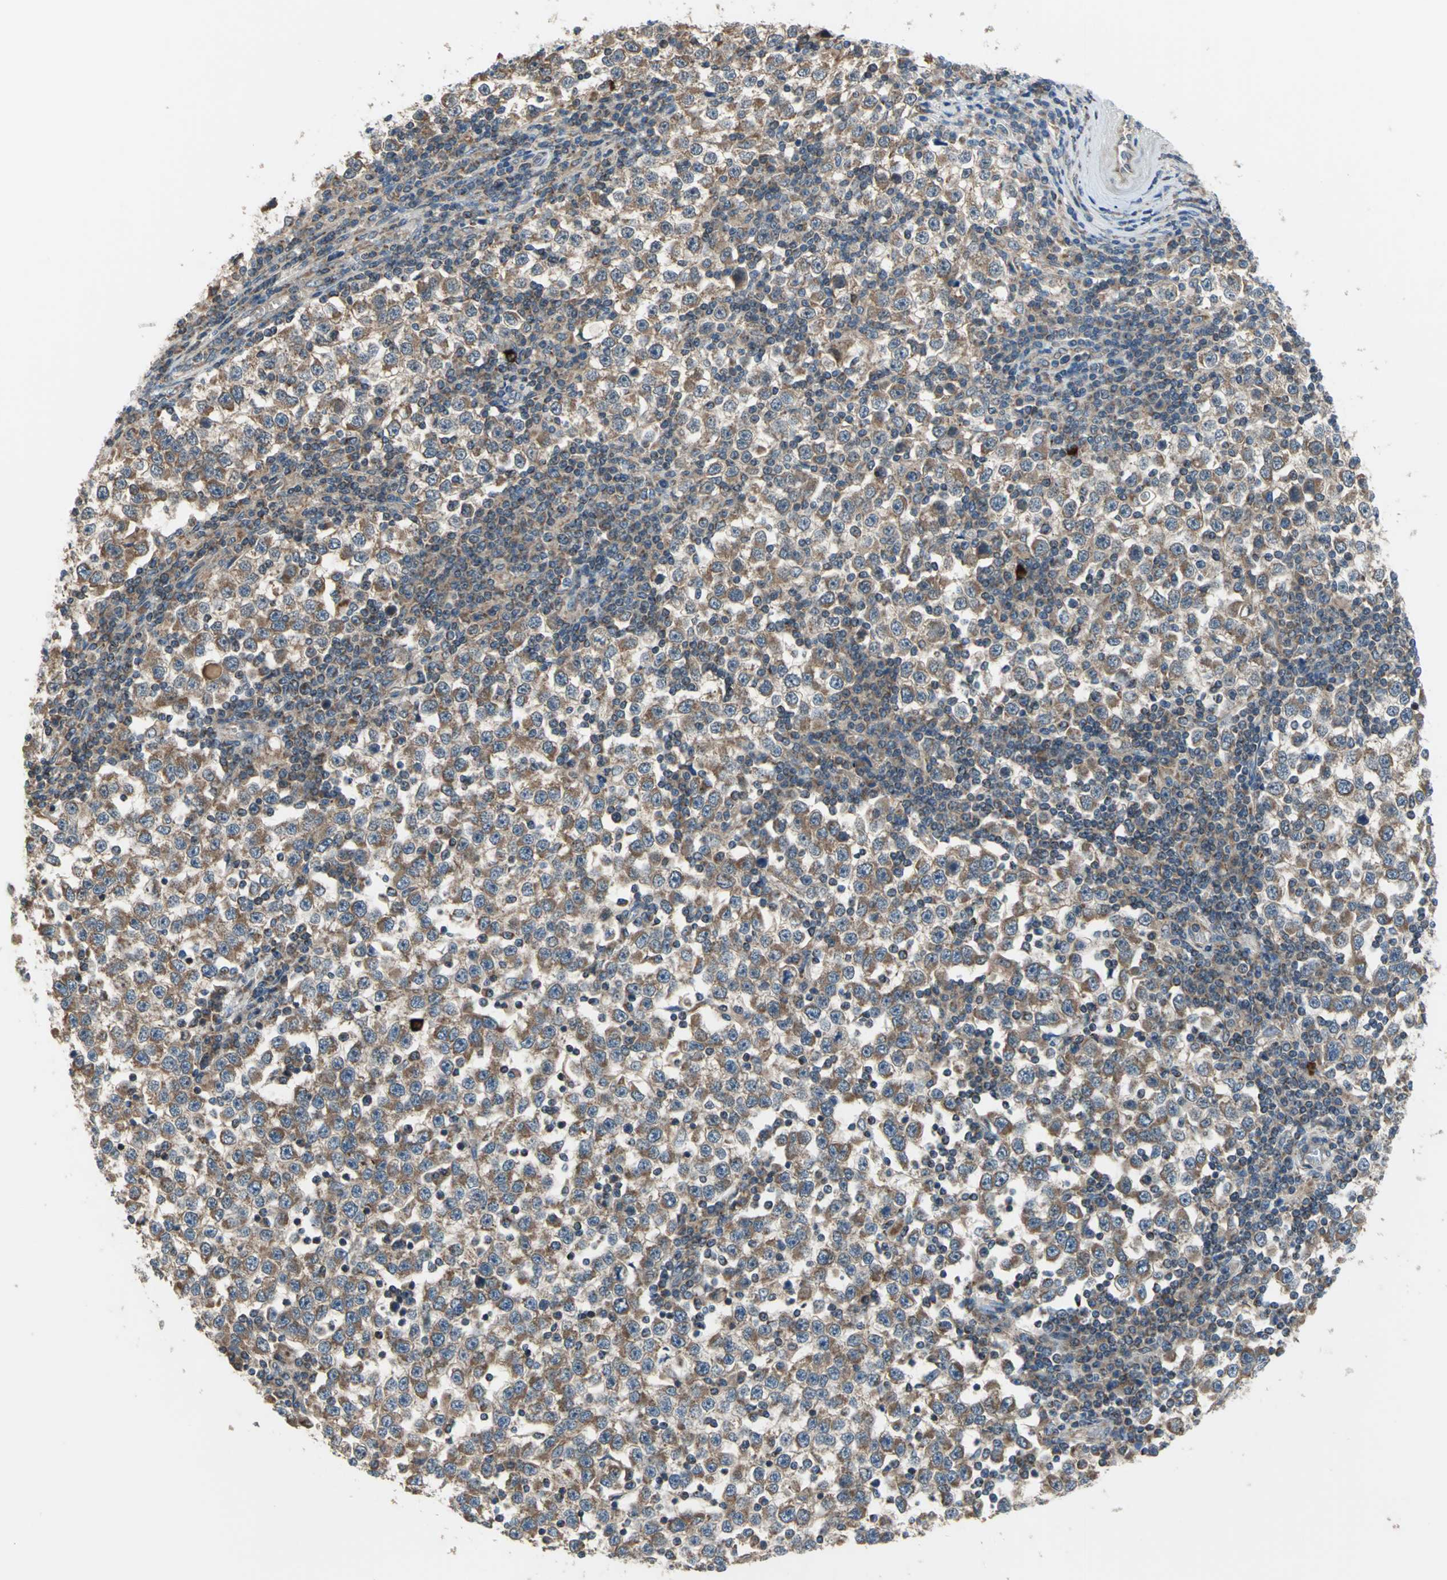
{"staining": {"intensity": "moderate", "quantity": ">75%", "location": "cytoplasmic/membranous"}, "tissue": "testis cancer", "cell_type": "Tumor cells", "image_type": "cancer", "snomed": [{"axis": "morphology", "description": "Seminoma, NOS"}, {"axis": "topography", "description": "Testis"}], "caption": "Protein expression analysis of seminoma (testis) displays moderate cytoplasmic/membranous expression in approximately >75% of tumor cells. The protein of interest is stained brown, and the nuclei are stained in blue (DAB (3,3'-diaminobenzidine) IHC with brightfield microscopy, high magnification).", "gene": "TRAK1", "patient": {"sex": "male", "age": 65}}